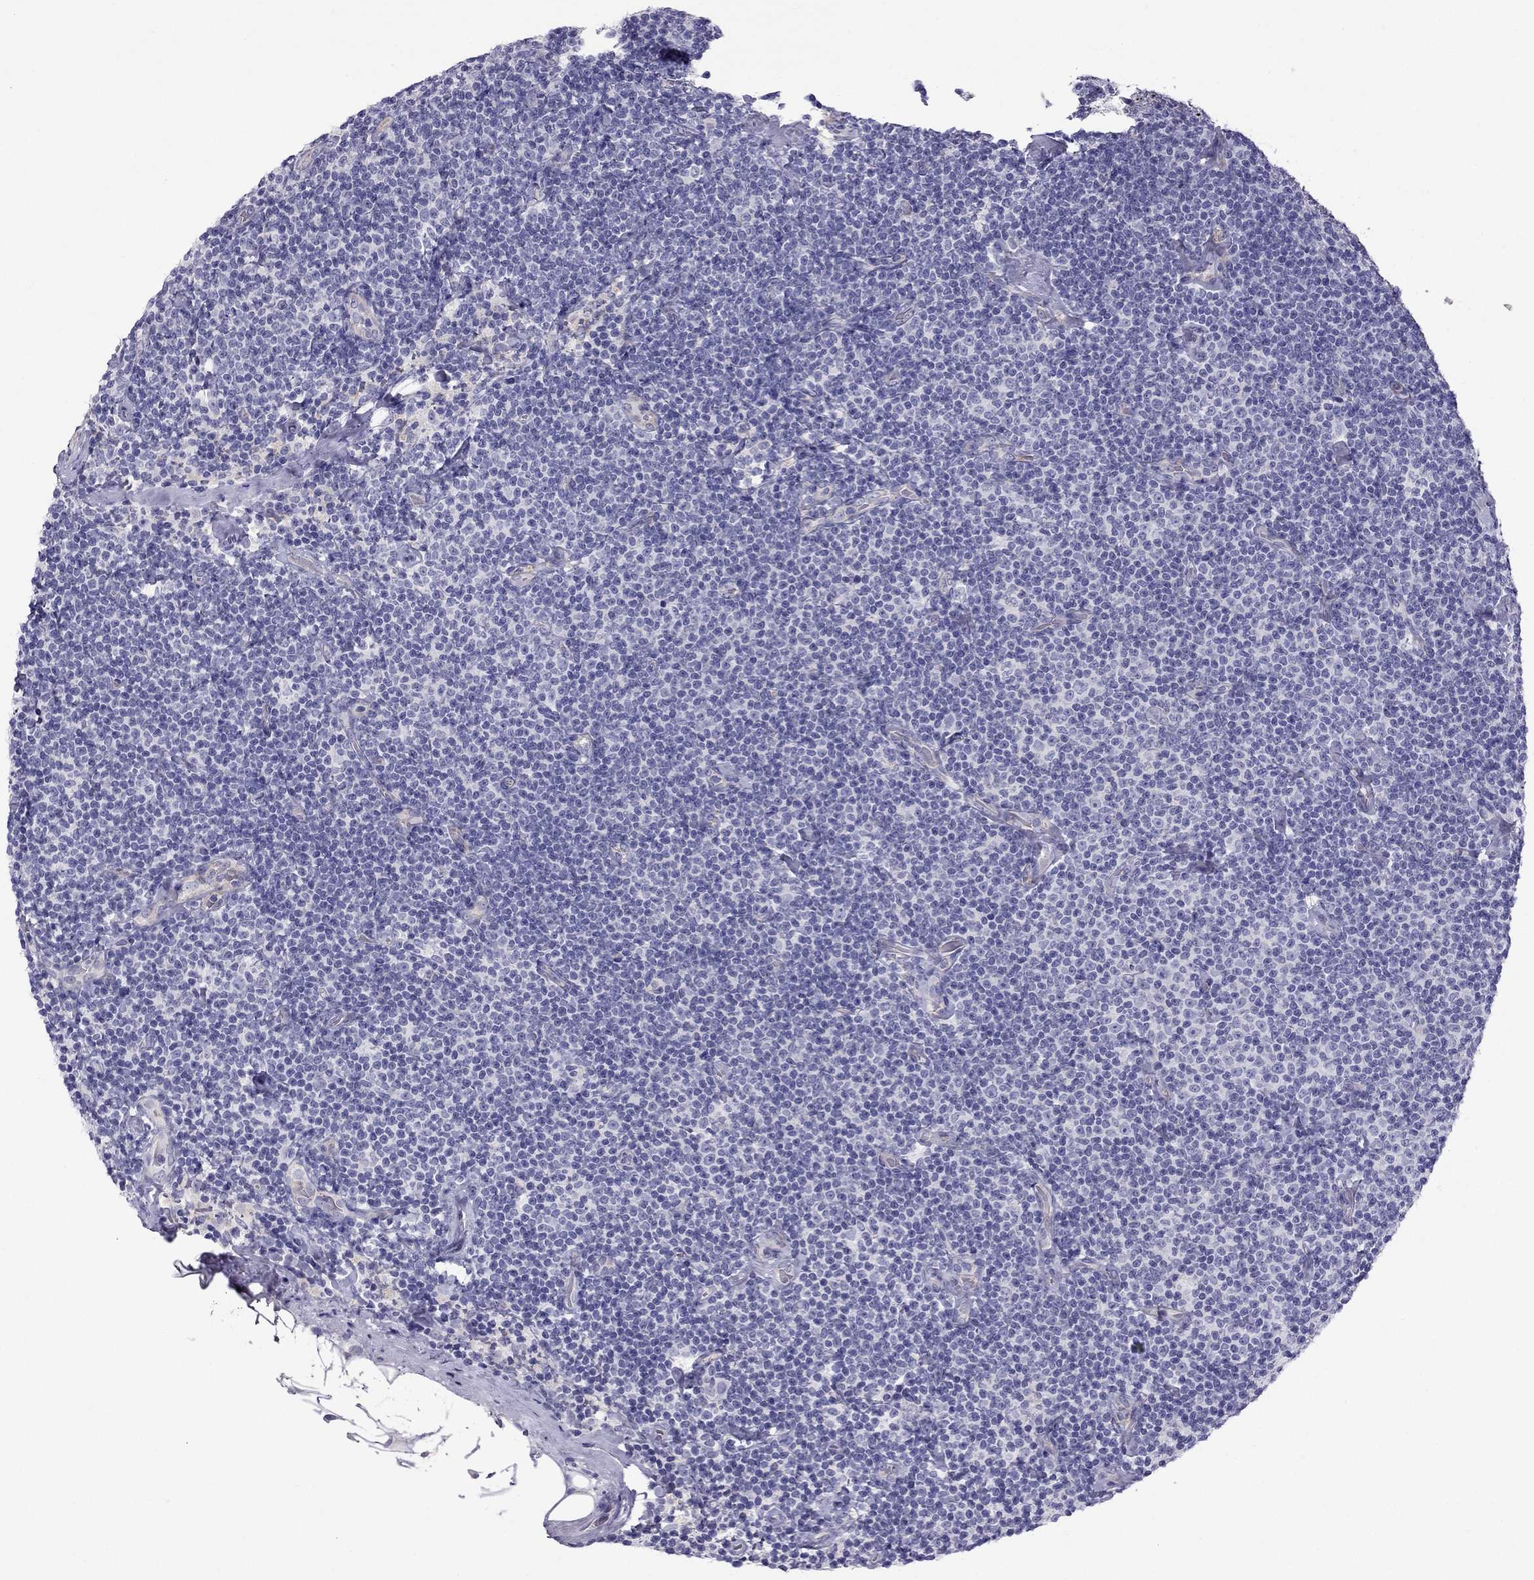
{"staining": {"intensity": "negative", "quantity": "none", "location": "none"}, "tissue": "lymphoma", "cell_type": "Tumor cells", "image_type": "cancer", "snomed": [{"axis": "morphology", "description": "Malignant lymphoma, non-Hodgkin's type, Low grade"}, {"axis": "topography", "description": "Lymph node"}], "caption": "Human lymphoma stained for a protein using immunohistochemistry (IHC) exhibits no positivity in tumor cells.", "gene": "STOML3", "patient": {"sex": "male", "age": 81}}